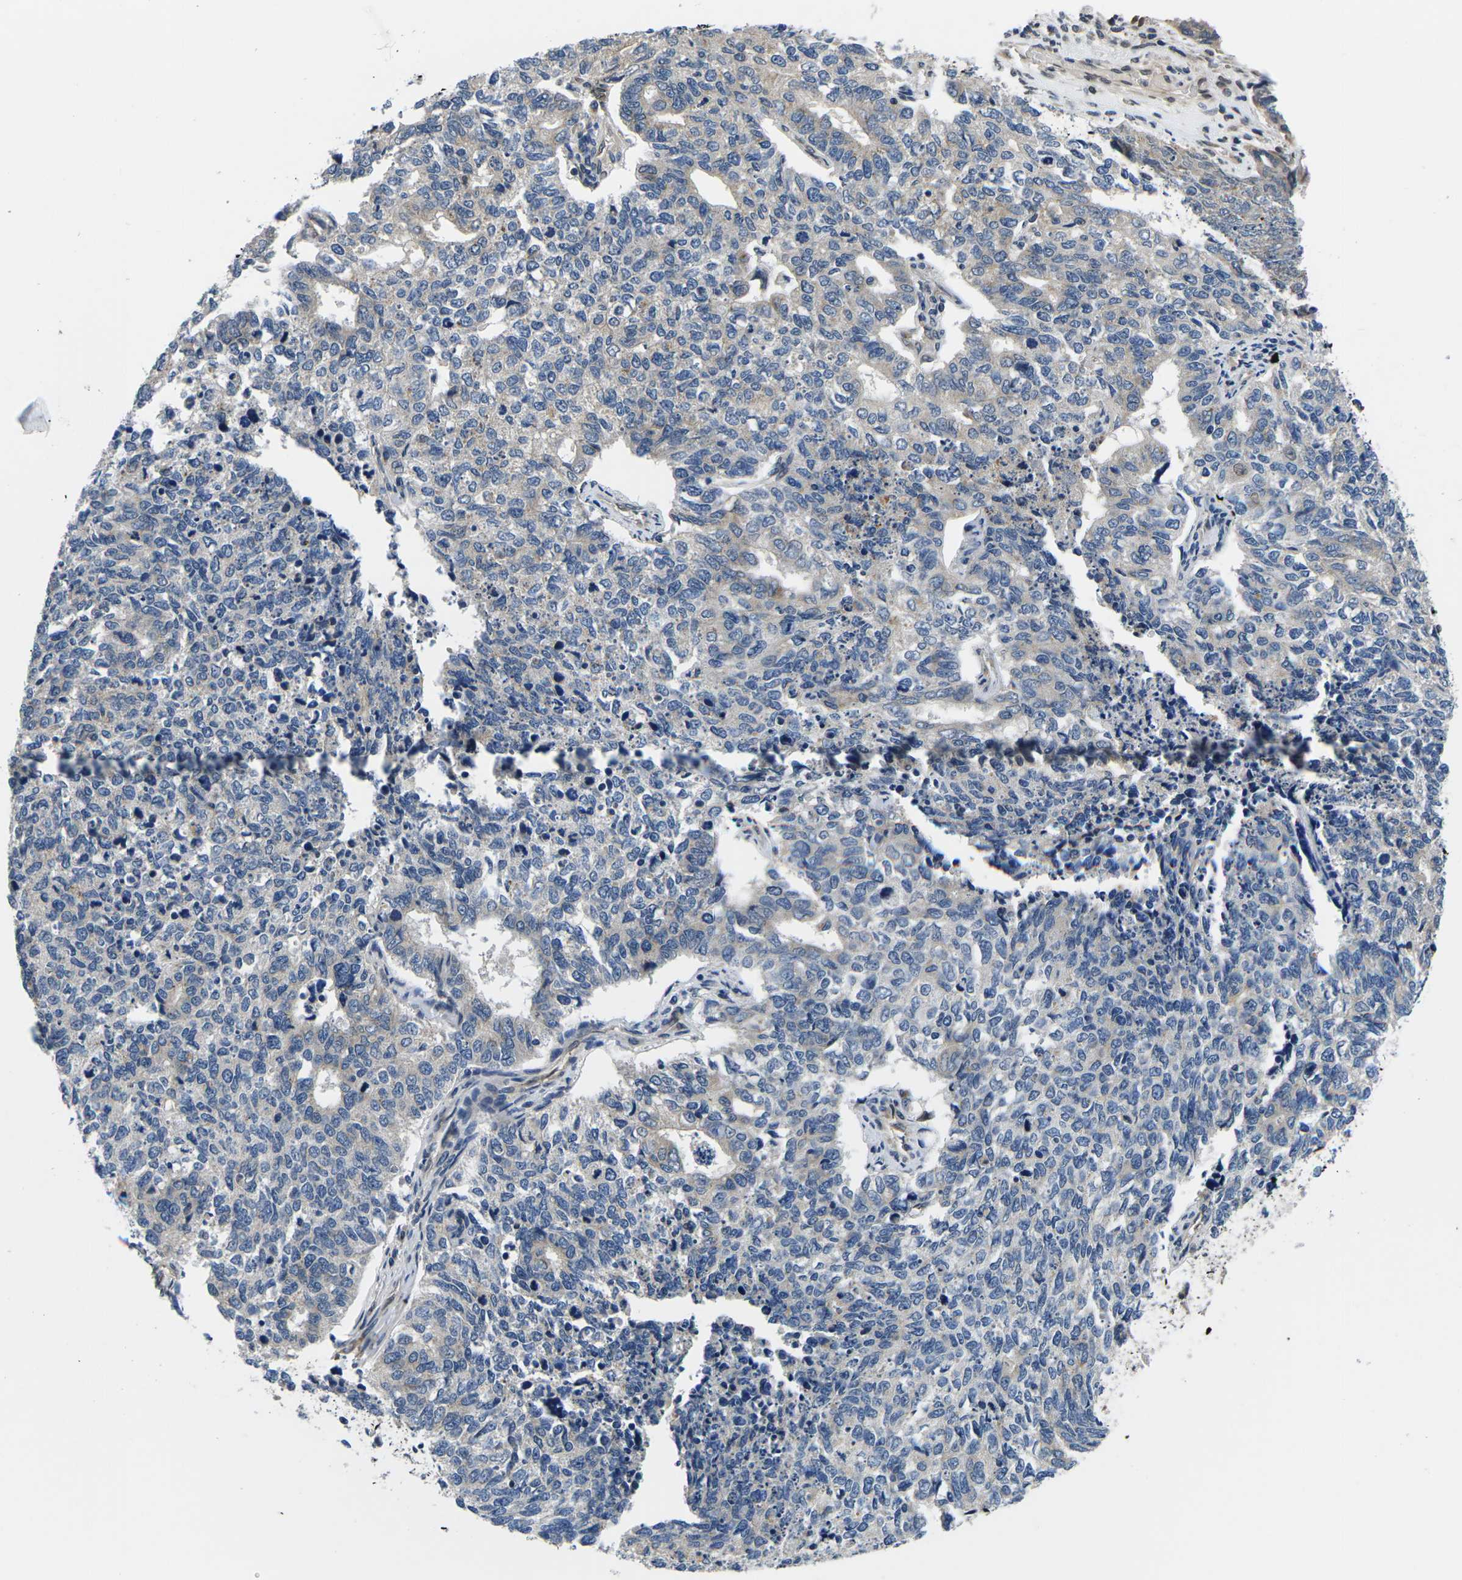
{"staining": {"intensity": "negative", "quantity": "none", "location": "none"}, "tissue": "cervical cancer", "cell_type": "Tumor cells", "image_type": "cancer", "snomed": [{"axis": "morphology", "description": "Squamous cell carcinoma, NOS"}, {"axis": "topography", "description": "Cervix"}], "caption": "Tumor cells are negative for protein expression in human cervical cancer.", "gene": "SNX10", "patient": {"sex": "female", "age": 63}}